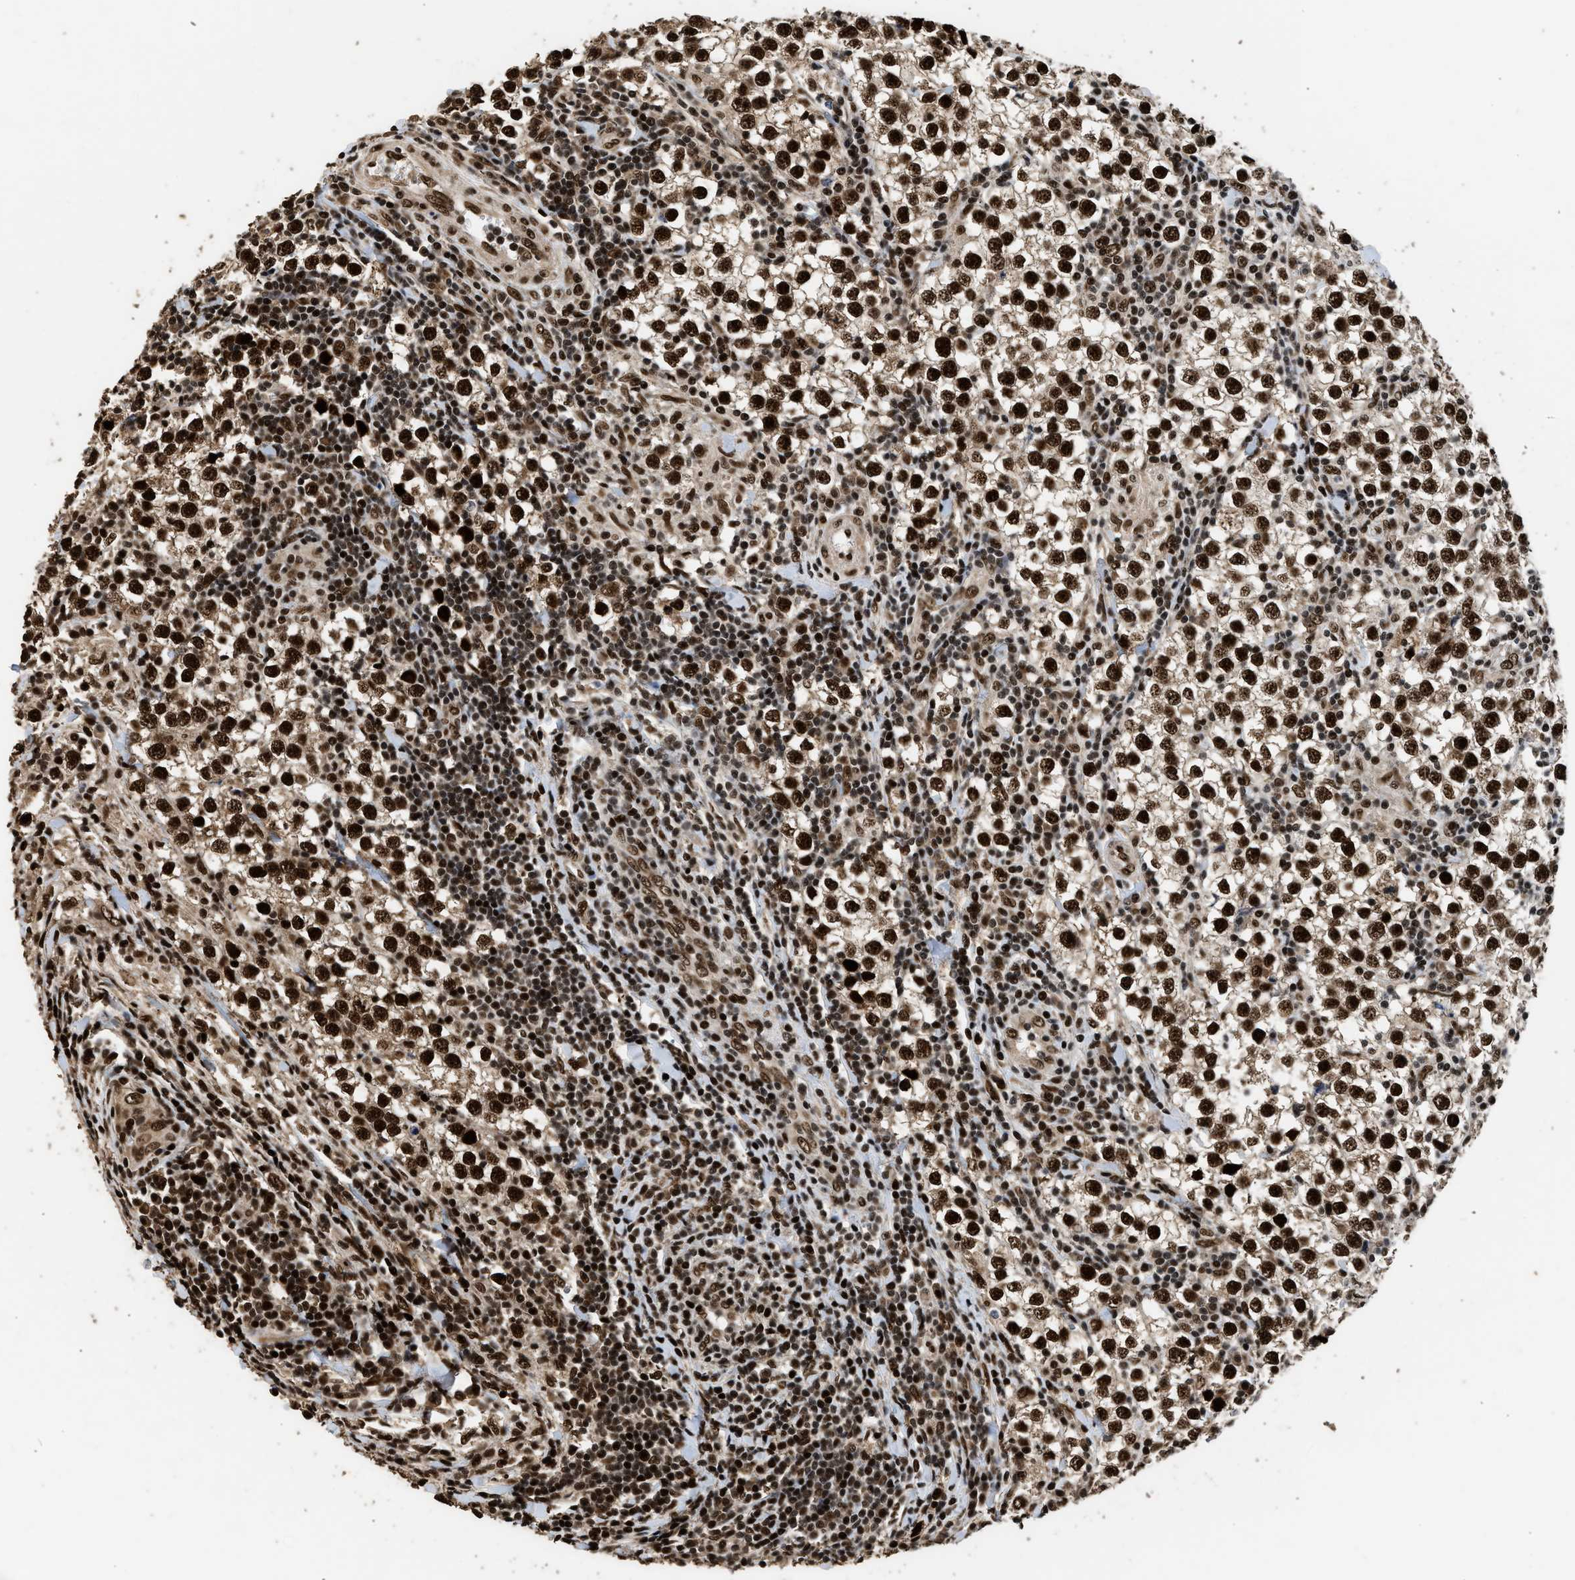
{"staining": {"intensity": "strong", "quantity": ">75%", "location": "nuclear"}, "tissue": "testis cancer", "cell_type": "Tumor cells", "image_type": "cancer", "snomed": [{"axis": "morphology", "description": "Seminoma, NOS"}, {"axis": "morphology", "description": "Carcinoma, Embryonal, NOS"}, {"axis": "topography", "description": "Testis"}], "caption": "Immunohistochemical staining of human seminoma (testis) reveals high levels of strong nuclear protein staining in about >75% of tumor cells.", "gene": "PPP4R3B", "patient": {"sex": "male", "age": 52}}